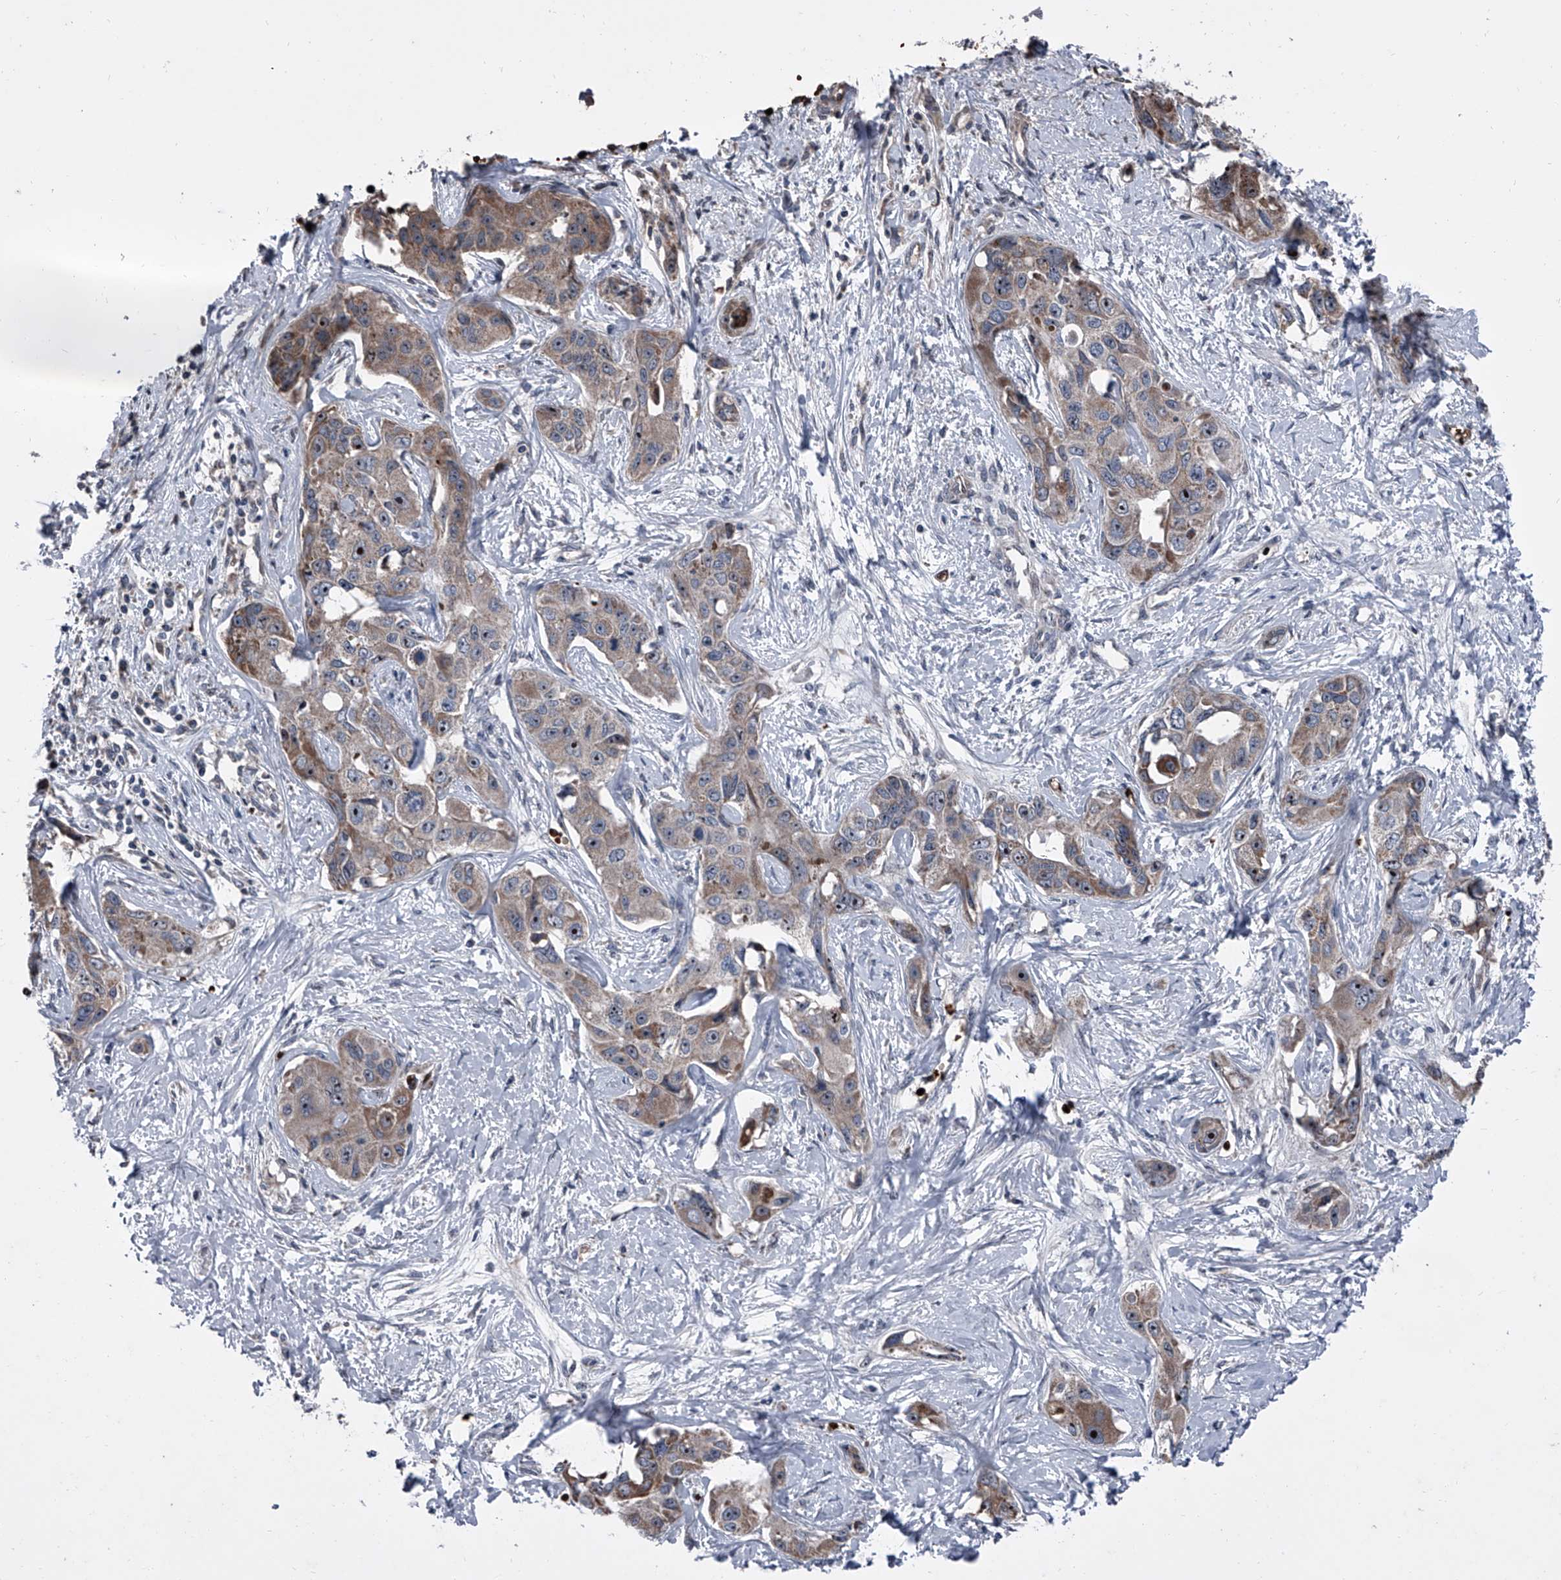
{"staining": {"intensity": "moderate", "quantity": "25%-75%", "location": "cytoplasmic/membranous,nuclear"}, "tissue": "liver cancer", "cell_type": "Tumor cells", "image_type": "cancer", "snomed": [{"axis": "morphology", "description": "Cholangiocarcinoma"}, {"axis": "topography", "description": "Liver"}], "caption": "Protein staining of liver cancer (cholangiocarcinoma) tissue reveals moderate cytoplasmic/membranous and nuclear staining in approximately 25%-75% of tumor cells.", "gene": "CEP85L", "patient": {"sex": "male", "age": 59}}